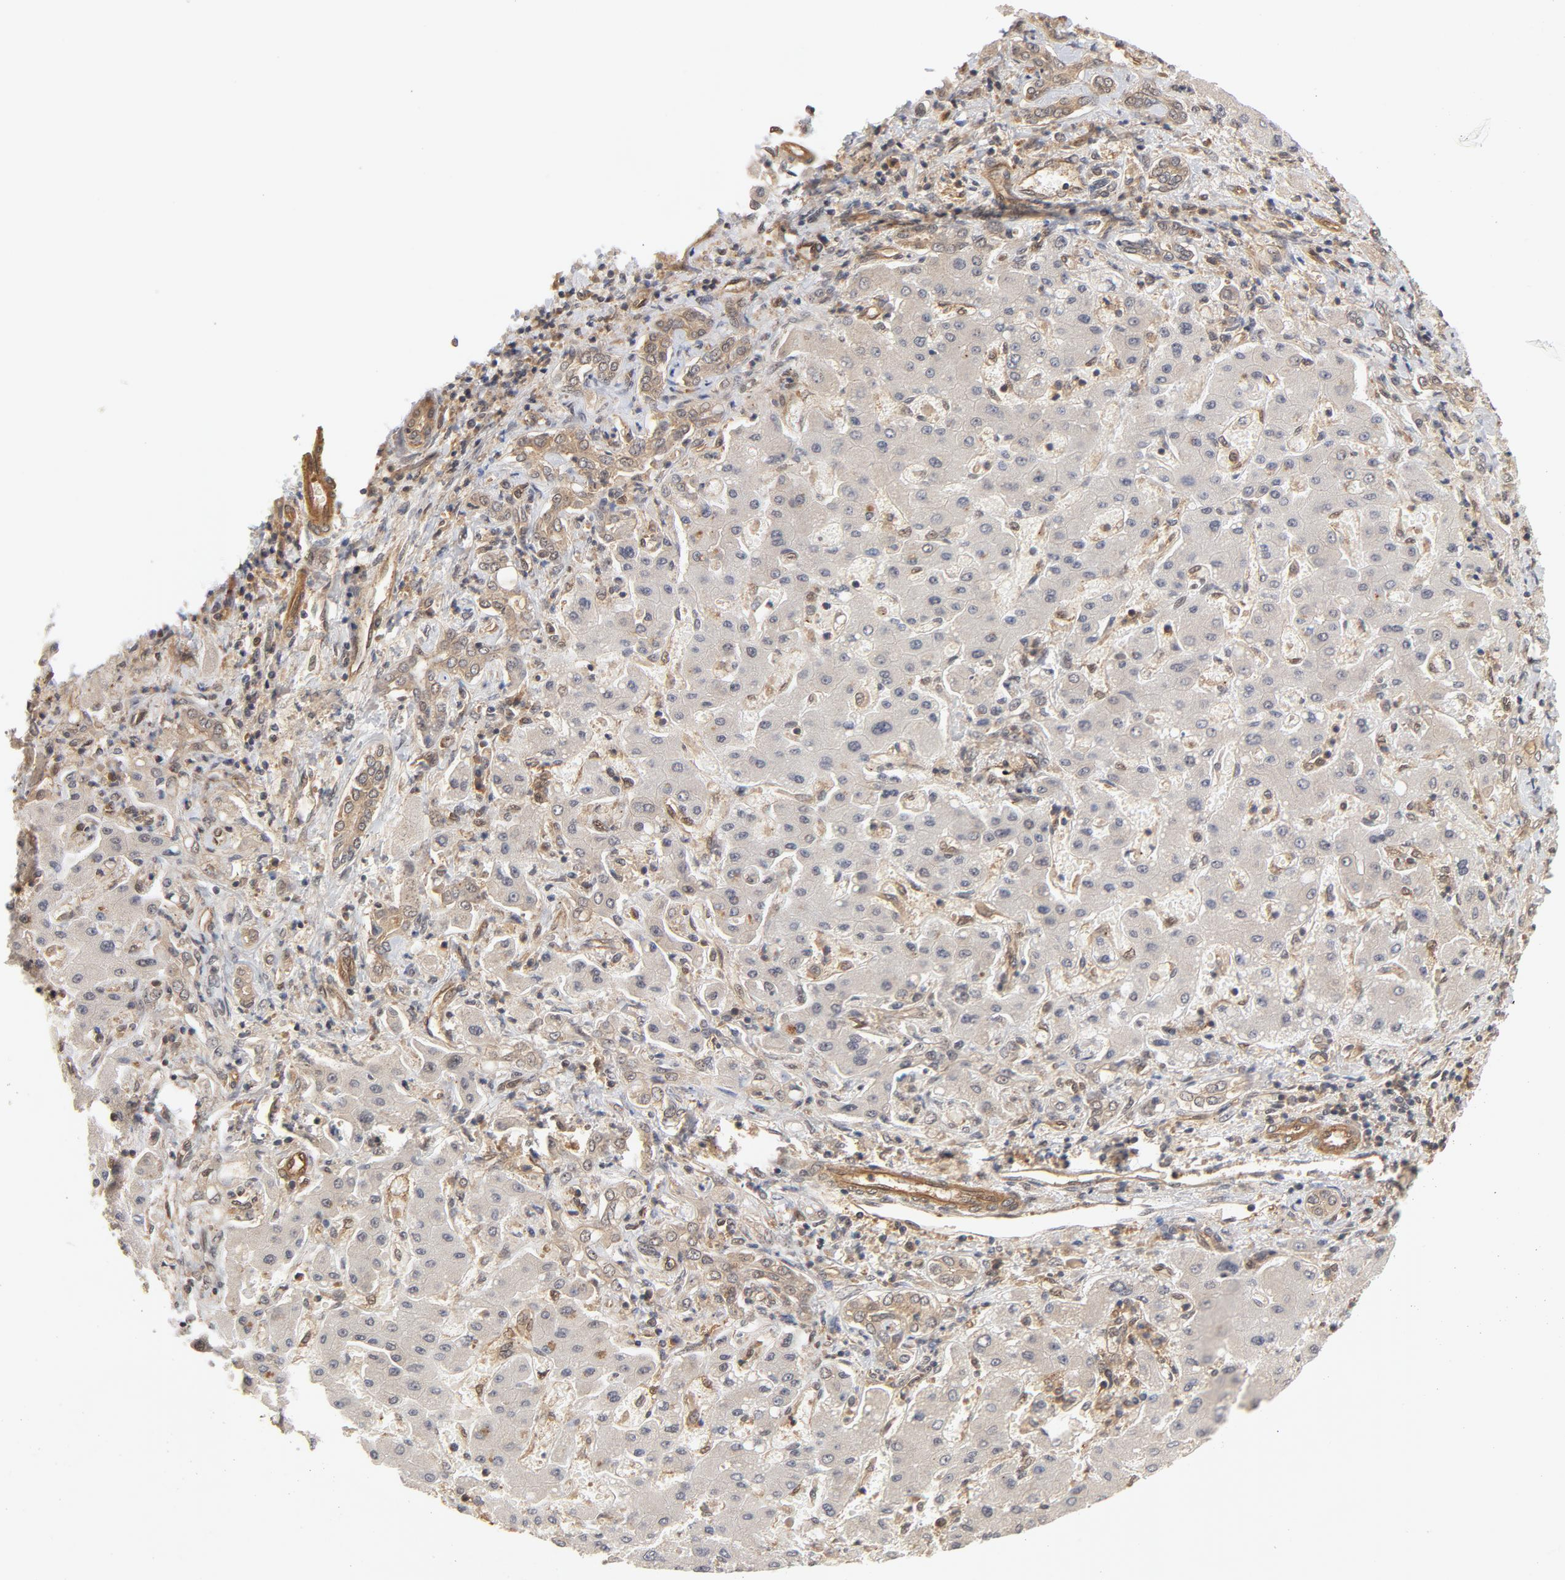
{"staining": {"intensity": "weak", "quantity": ">75%", "location": "cytoplasmic/membranous"}, "tissue": "liver cancer", "cell_type": "Tumor cells", "image_type": "cancer", "snomed": [{"axis": "morphology", "description": "Cholangiocarcinoma"}, {"axis": "topography", "description": "Liver"}], "caption": "Immunohistochemistry of human cholangiocarcinoma (liver) exhibits low levels of weak cytoplasmic/membranous positivity in about >75% of tumor cells. The staining is performed using DAB (3,3'-diaminobenzidine) brown chromogen to label protein expression. The nuclei are counter-stained blue using hematoxylin.", "gene": "CDC37", "patient": {"sex": "male", "age": 50}}